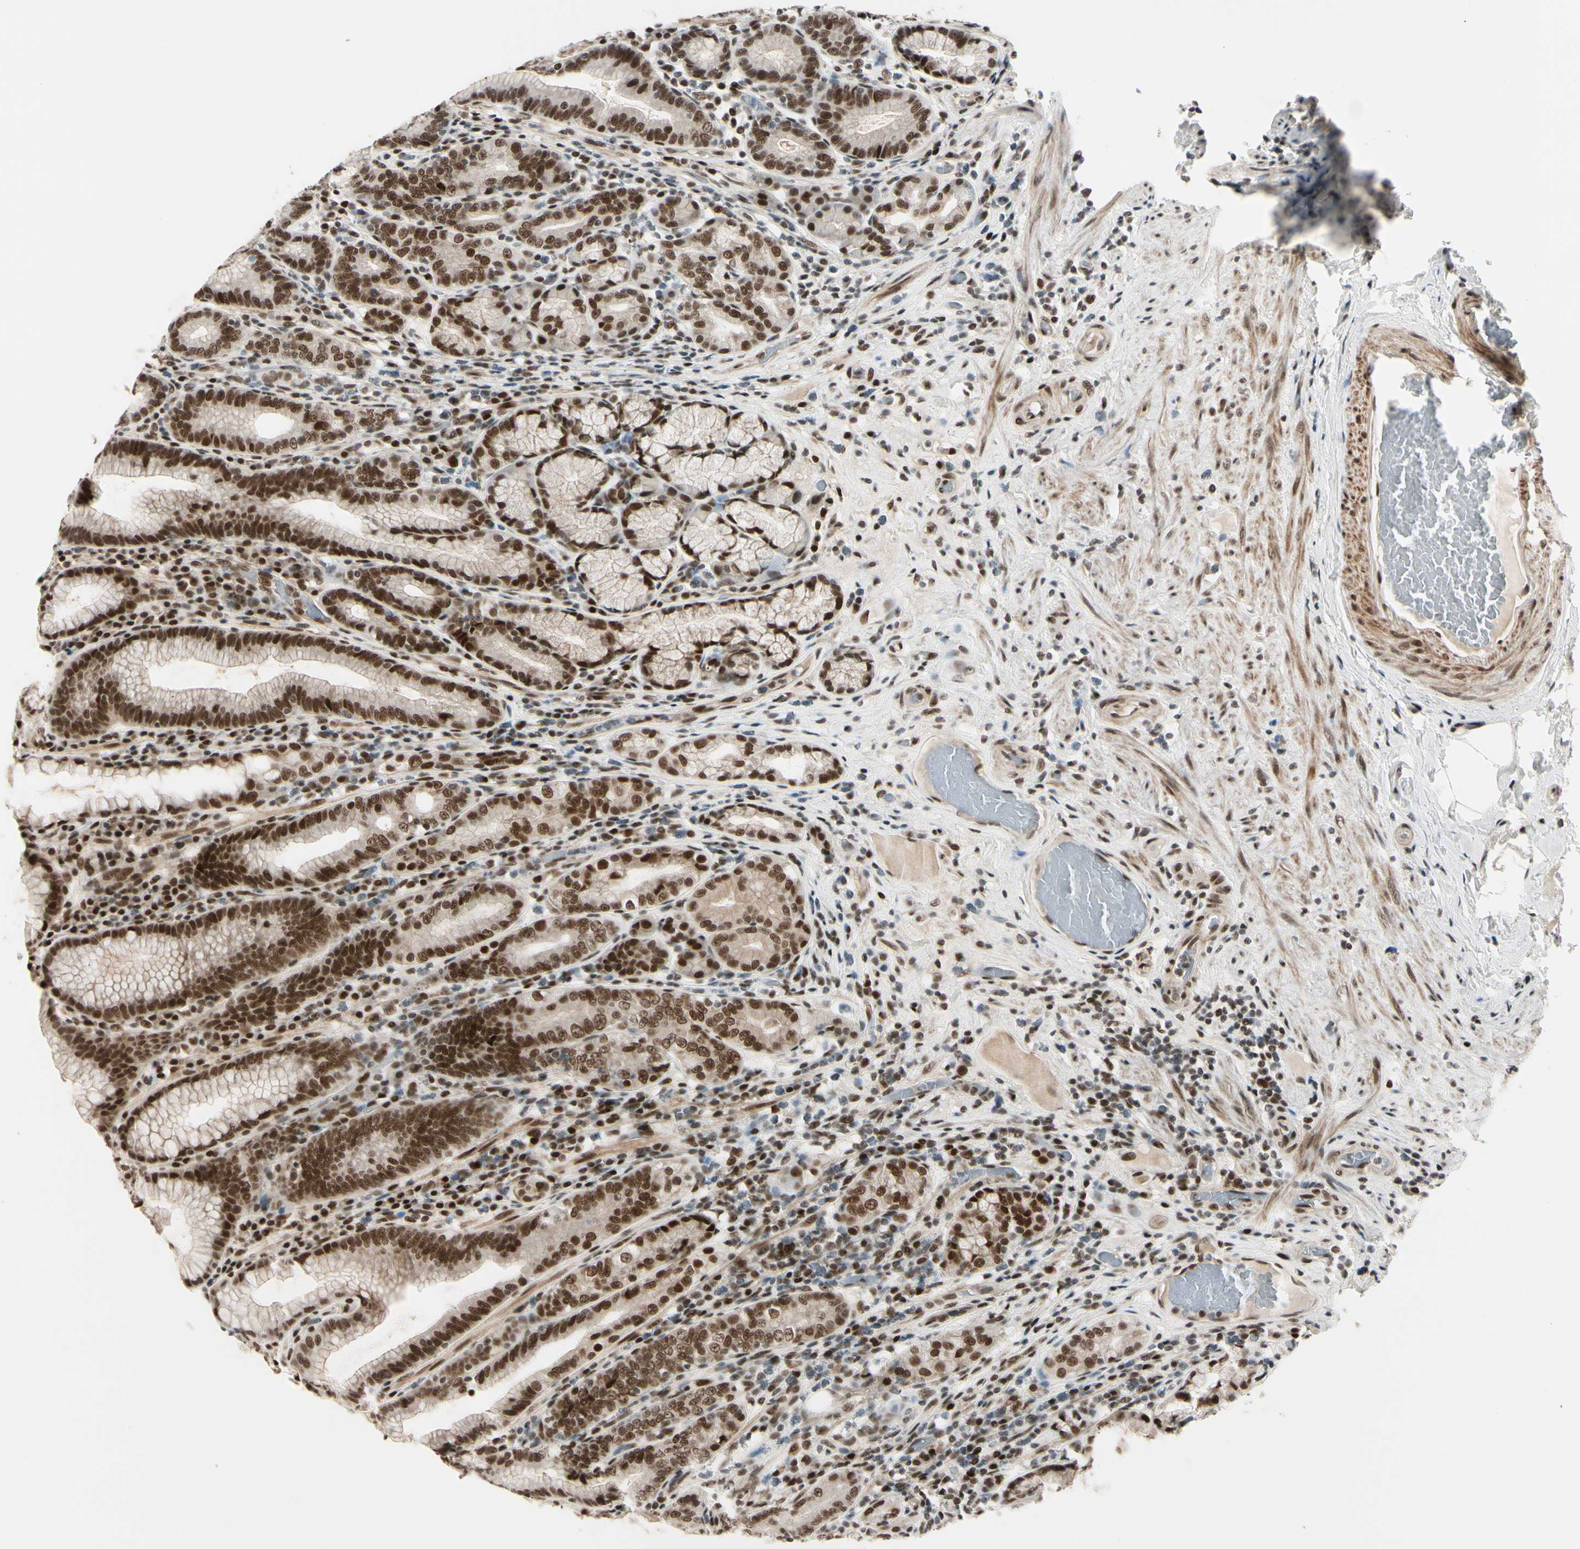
{"staining": {"intensity": "strong", "quantity": ">75%", "location": "cytoplasmic/membranous,nuclear"}, "tissue": "stomach", "cell_type": "Glandular cells", "image_type": "normal", "snomed": [{"axis": "morphology", "description": "Normal tissue, NOS"}, {"axis": "topography", "description": "Stomach, lower"}], "caption": "A micrograph of stomach stained for a protein displays strong cytoplasmic/membranous,nuclear brown staining in glandular cells.", "gene": "CHAMP1", "patient": {"sex": "female", "age": 76}}